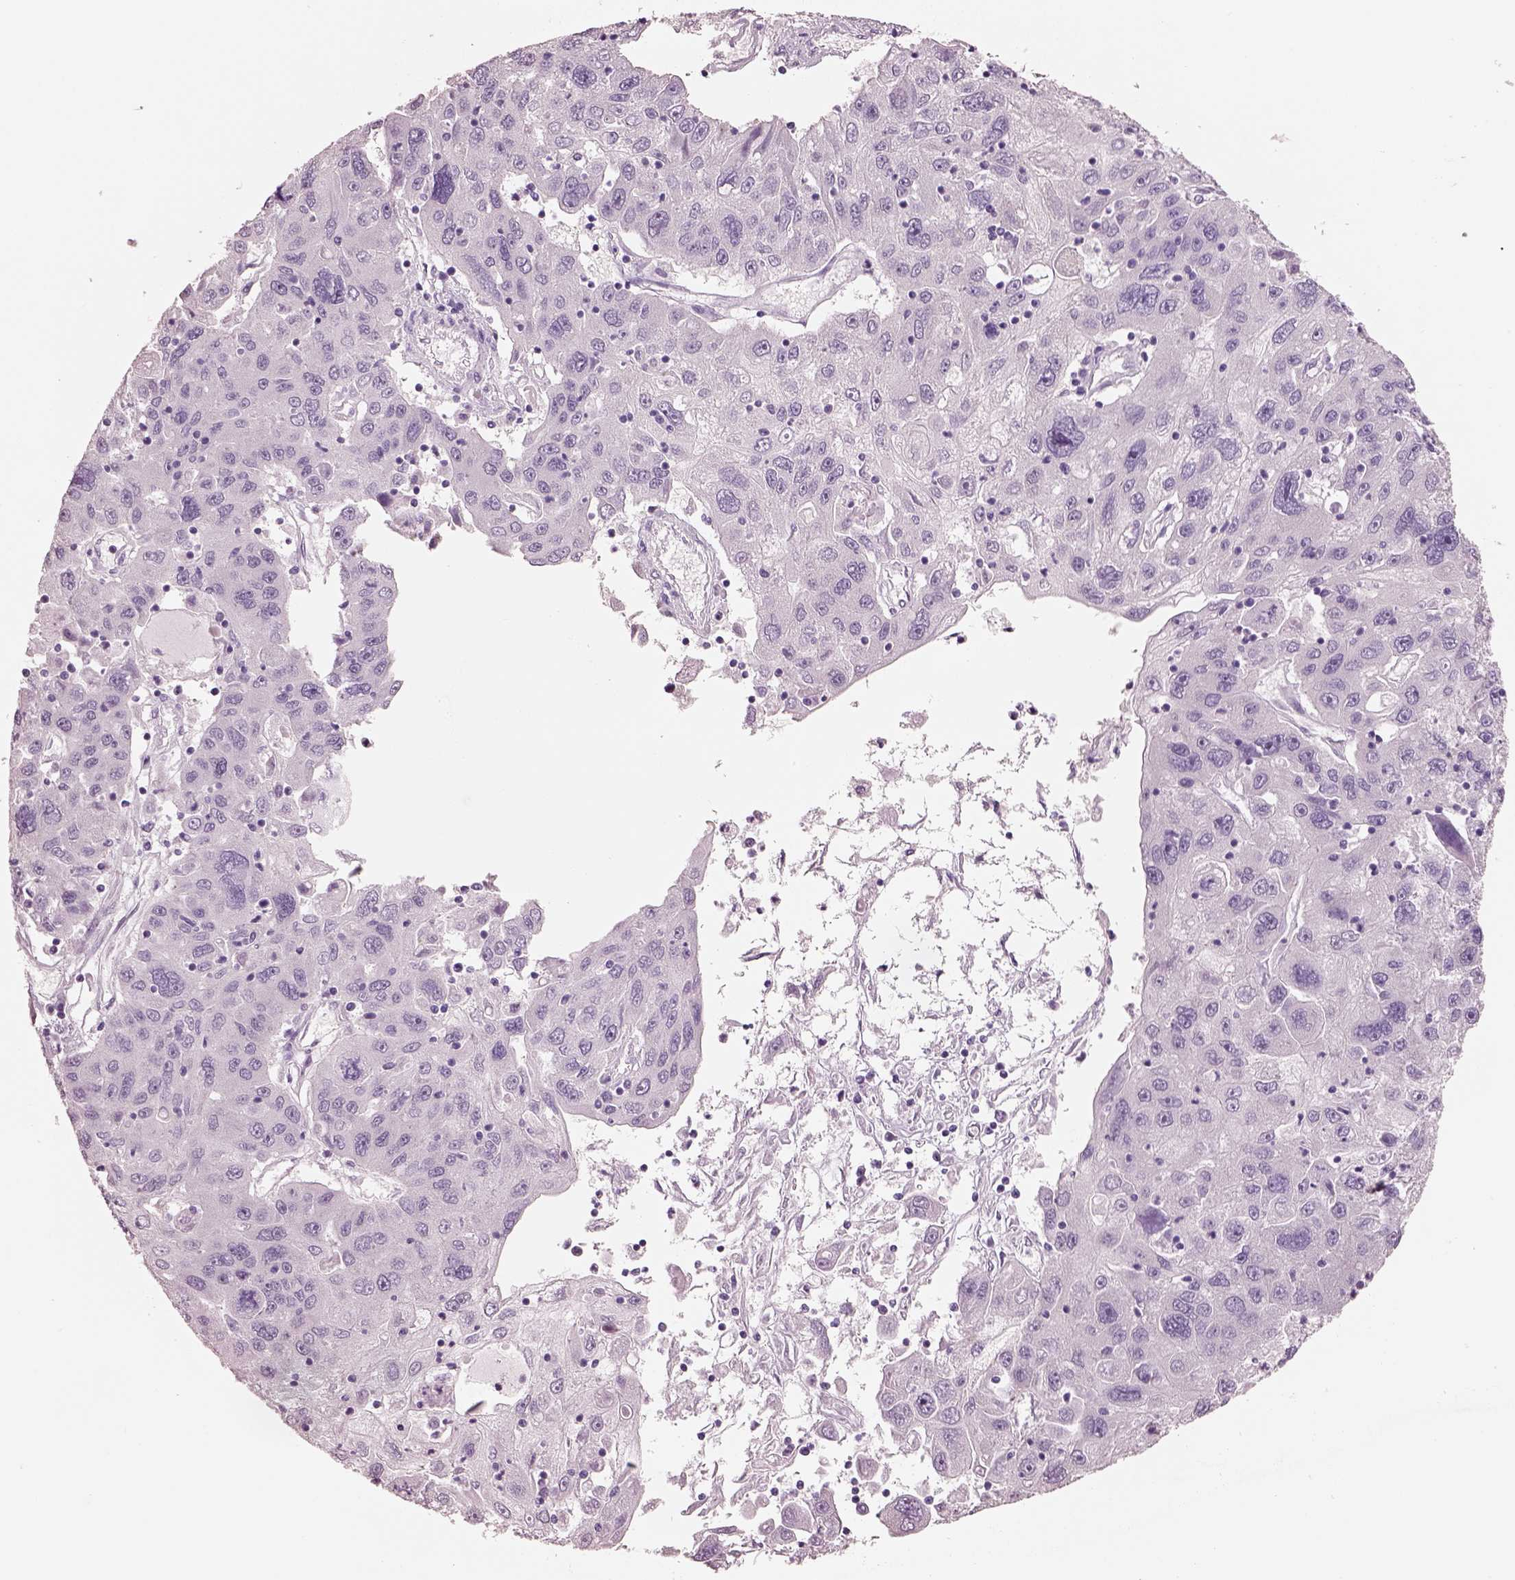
{"staining": {"intensity": "negative", "quantity": "none", "location": "none"}, "tissue": "stomach cancer", "cell_type": "Tumor cells", "image_type": "cancer", "snomed": [{"axis": "morphology", "description": "Adenocarcinoma, NOS"}, {"axis": "topography", "description": "Stomach"}], "caption": "A high-resolution photomicrograph shows immunohistochemistry (IHC) staining of stomach adenocarcinoma, which shows no significant staining in tumor cells. Nuclei are stained in blue.", "gene": "ELSPBP1", "patient": {"sex": "male", "age": 56}}